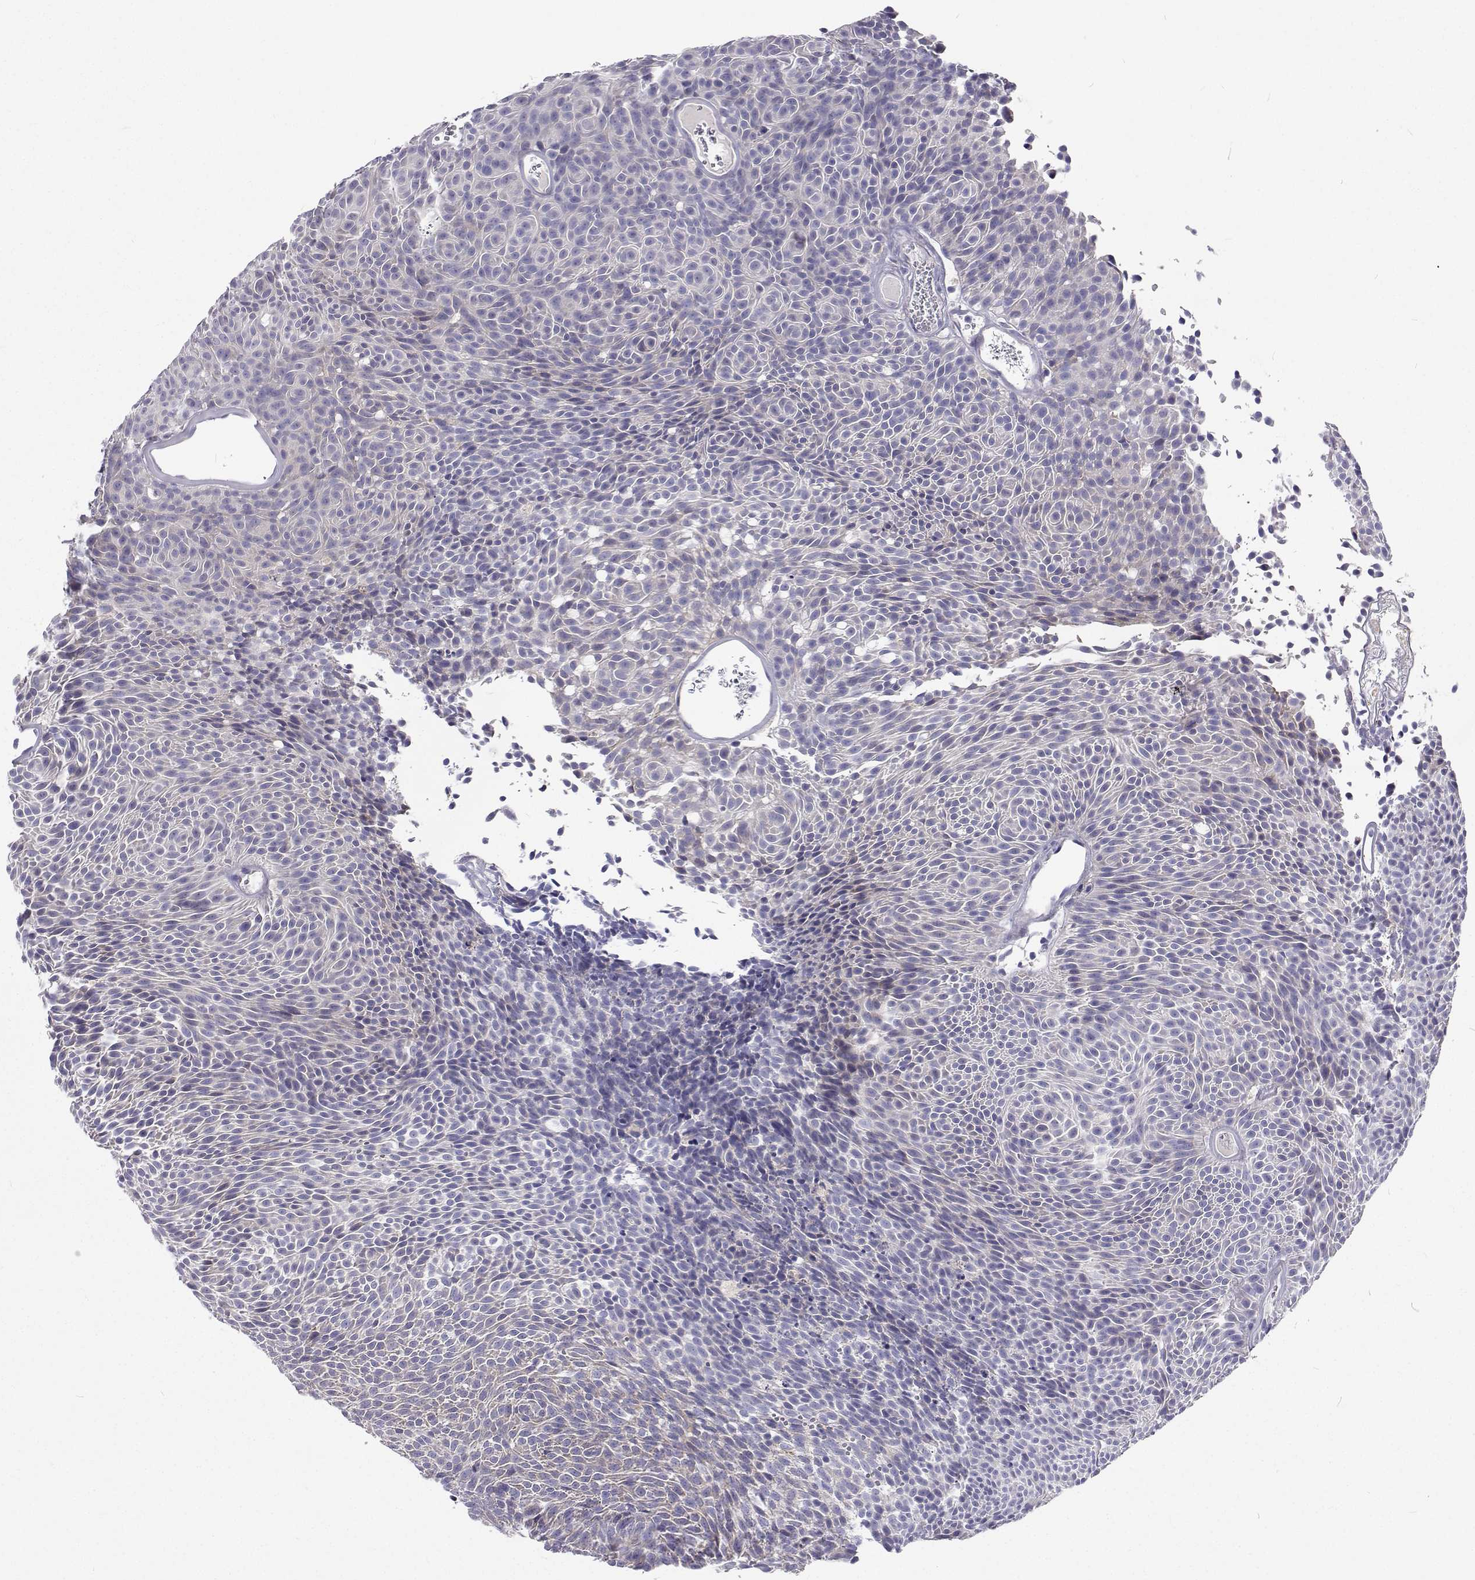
{"staining": {"intensity": "negative", "quantity": "none", "location": "none"}, "tissue": "urothelial cancer", "cell_type": "Tumor cells", "image_type": "cancer", "snomed": [{"axis": "morphology", "description": "Urothelial carcinoma, Low grade"}, {"axis": "topography", "description": "Urinary bladder"}], "caption": "The histopathology image demonstrates no significant staining in tumor cells of urothelial cancer.", "gene": "LHFPL7", "patient": {"sex": "male", "age": 77}}